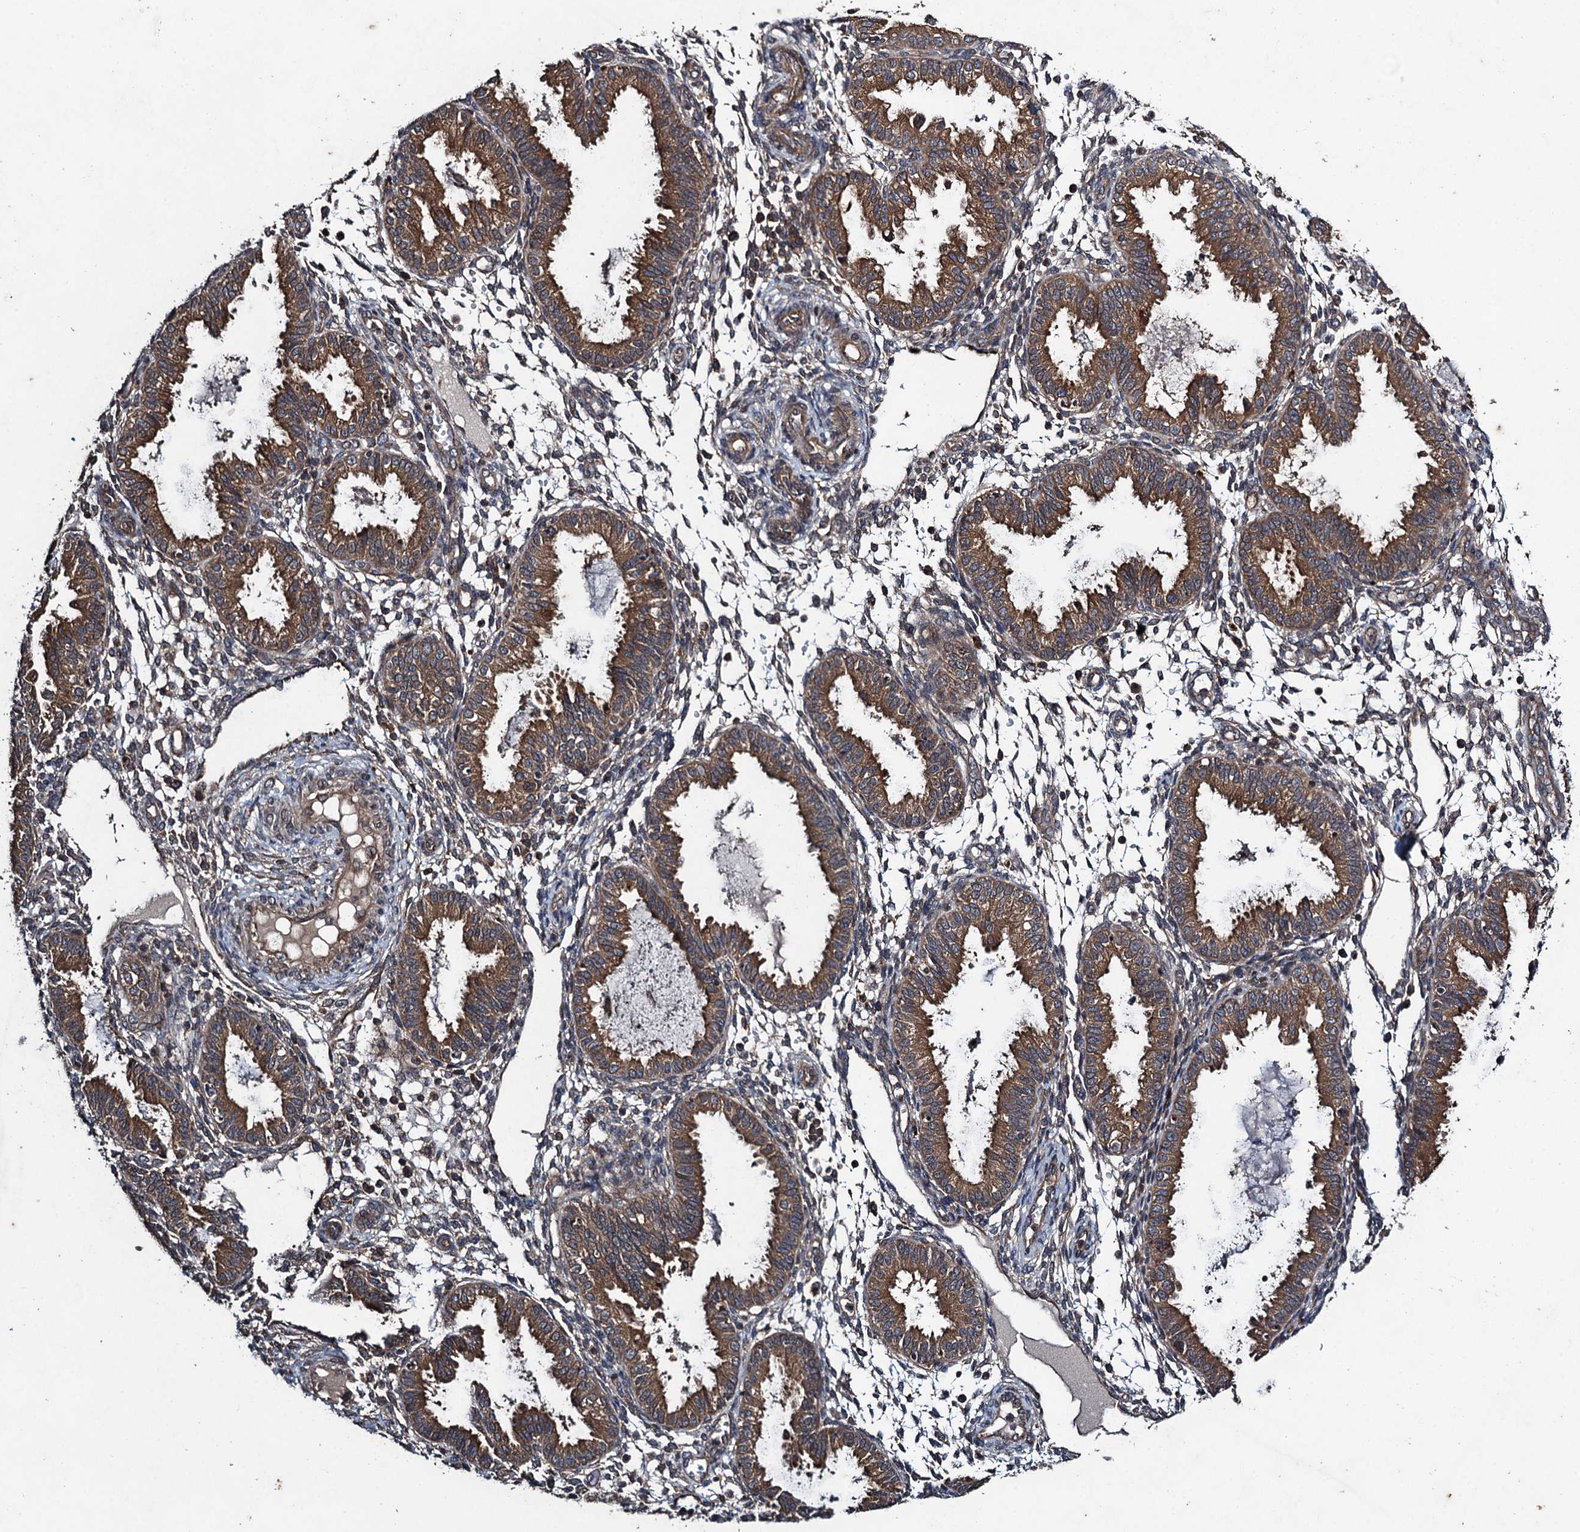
{"staining": {"intensity": "moderate", "quantity": "<25%", "location": "cytoplasmic/membranous"}, "tissue": "endometrium", "cell_type": "Cells in endometrial stroma", "image_type": "normal", "snomed": [{"axis": "morphology", "description": "Normal tissue, NOS"}, {"axis": "topography", "description": "Endometrium"}], "caption": "Endometrium was stained to show a protein in brown. There is low levels of moderate cytoplasmic/membranous staining in approximately <25% of cells in endometrial stroma. (DAB (3,3'-diaminobenzidine) IHC with brightfield microscopy, high magnification).", "gene": "CNTN5", "patient": {"sex": "female", "age": 33}}